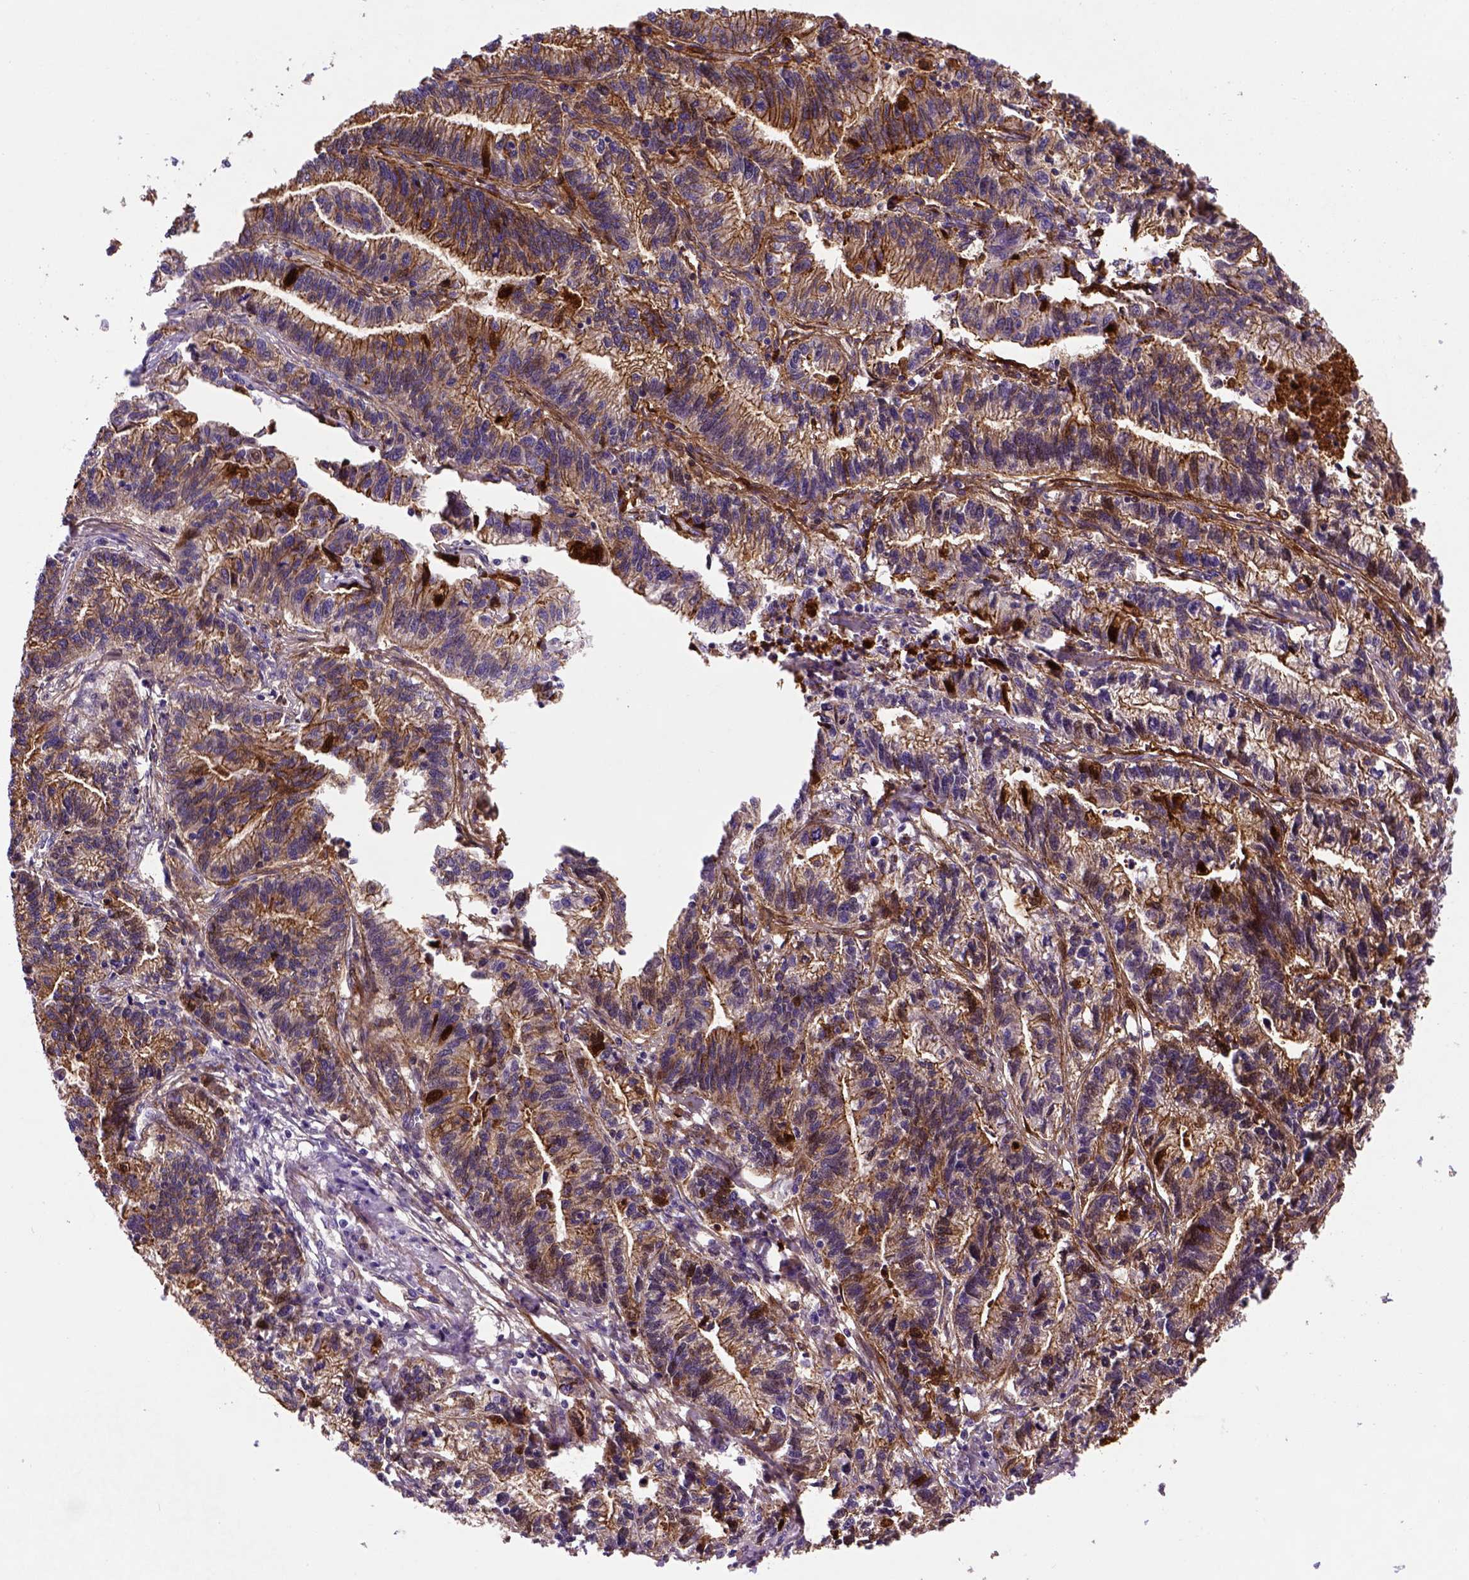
{"staining": {"intensity": "strong", "quantity": ">75%", "location": "cytoplasmic/membranous"}, "tissue": "stomach cancer", "cell_type": "Tumor cells", "image_type": "cancer", "snomed": [{"axis": "morphology", "description": "Adenocarcinoma, NOS"}, {"axis": "topography", "description": "Stomach"}], "caption": "DAB (3,3'-diaminobenzidine) immunohistochemical staining of human adenocarcinoma (stomach) reveals strong cytoplasmic/membranous protein positivity in approximately >75% of tumor cells.", "gene": "CDH1", "patient": {"sex": "male", "age": 83}}